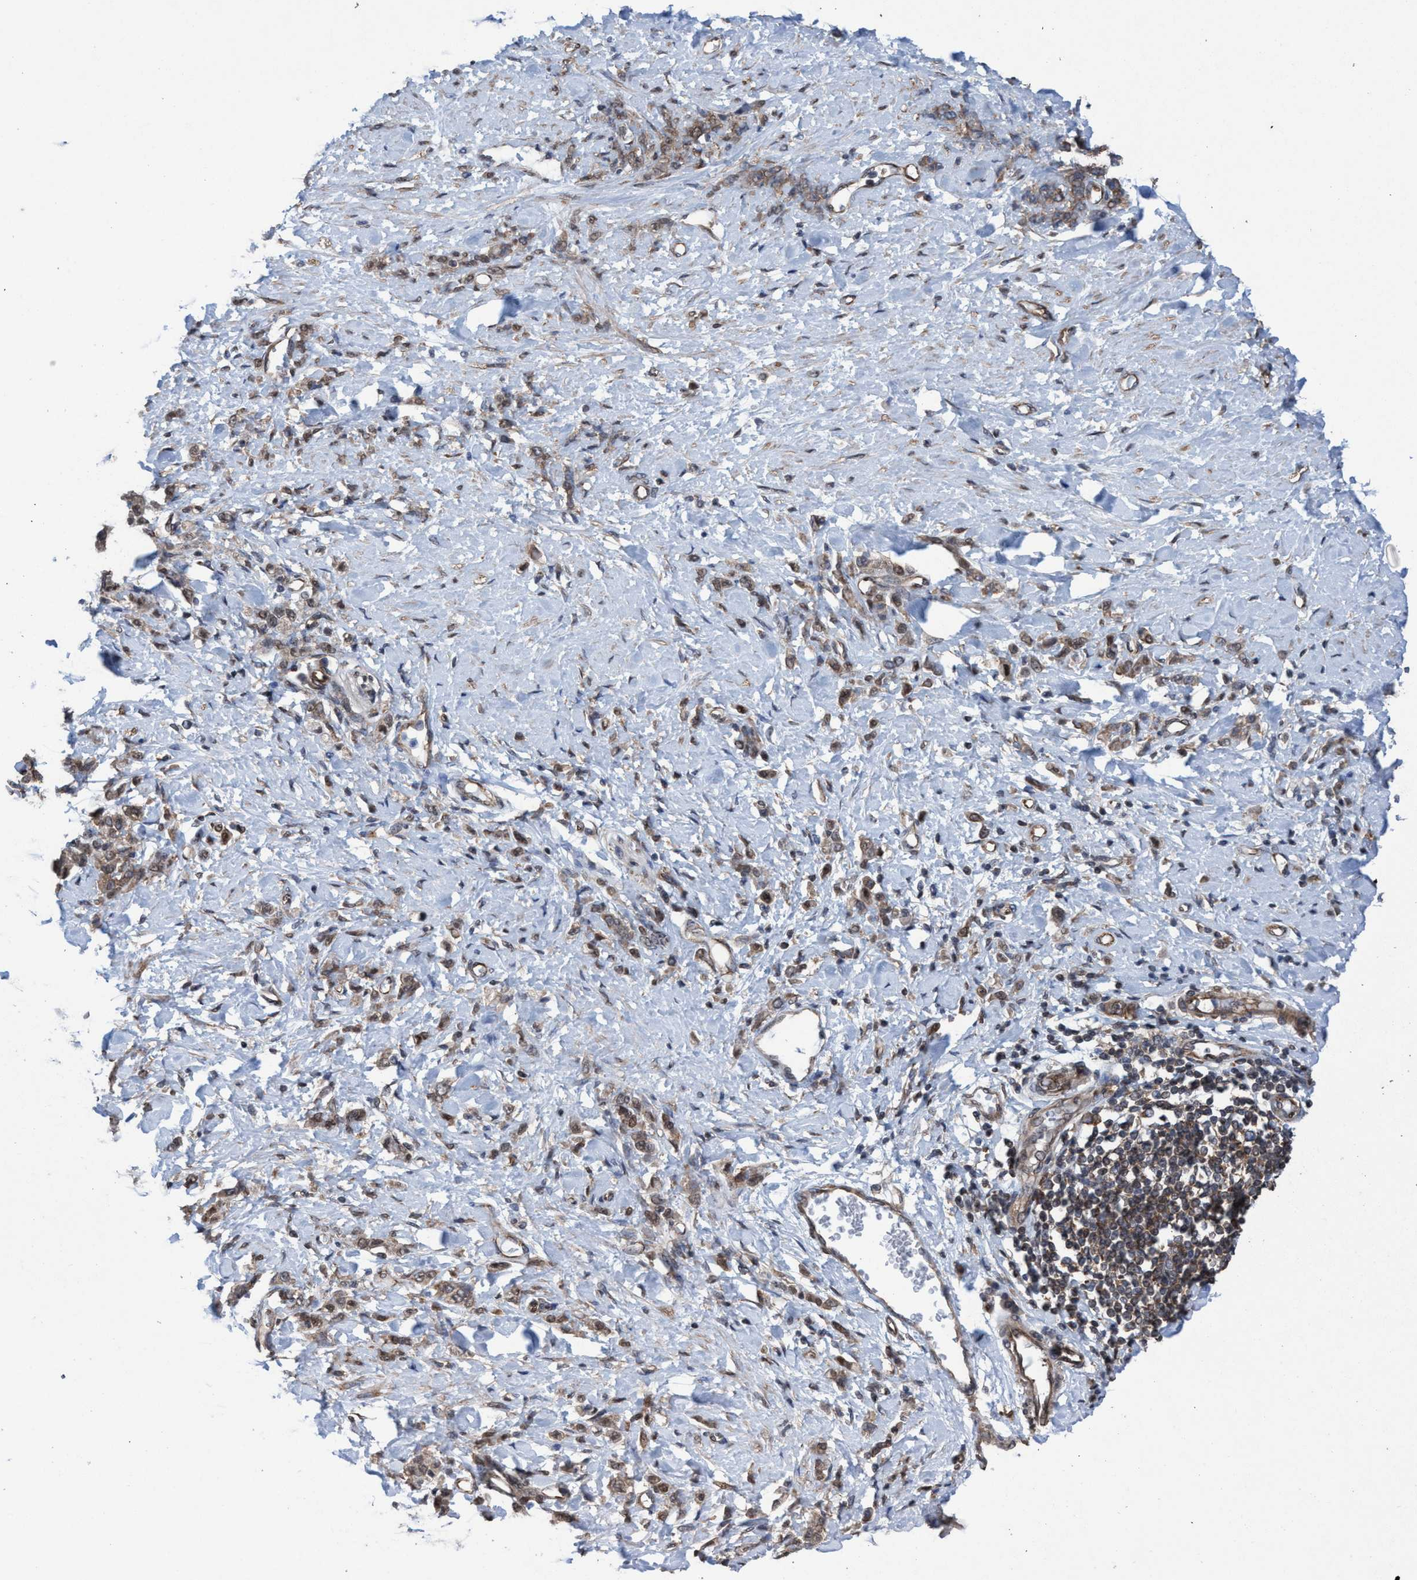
{"staining": {"intensity": "moderate", "quantity": ">75%", "location": "cytoplasmic/membranous"}, "tissue": "stomach cancer", "cell_type": "Tumor cells", "image_type": "cancer", "snomed": [{"axis": "morphology", "description": "Normal tissue, NOS"}, {"axis": "morphology", "description": "Adenocarcinoma, NOS"}, {"axis": "topography", "description": "Stomach"}], "caption": "Stomach adenocarcinoma stained for a protein (brown) exhibits moderate cytoplasmic/membranous positive positivity in approximately >75% of tumor cells.", "gene": "METAP2", "patient": {"sex": "male", "age": 82}}